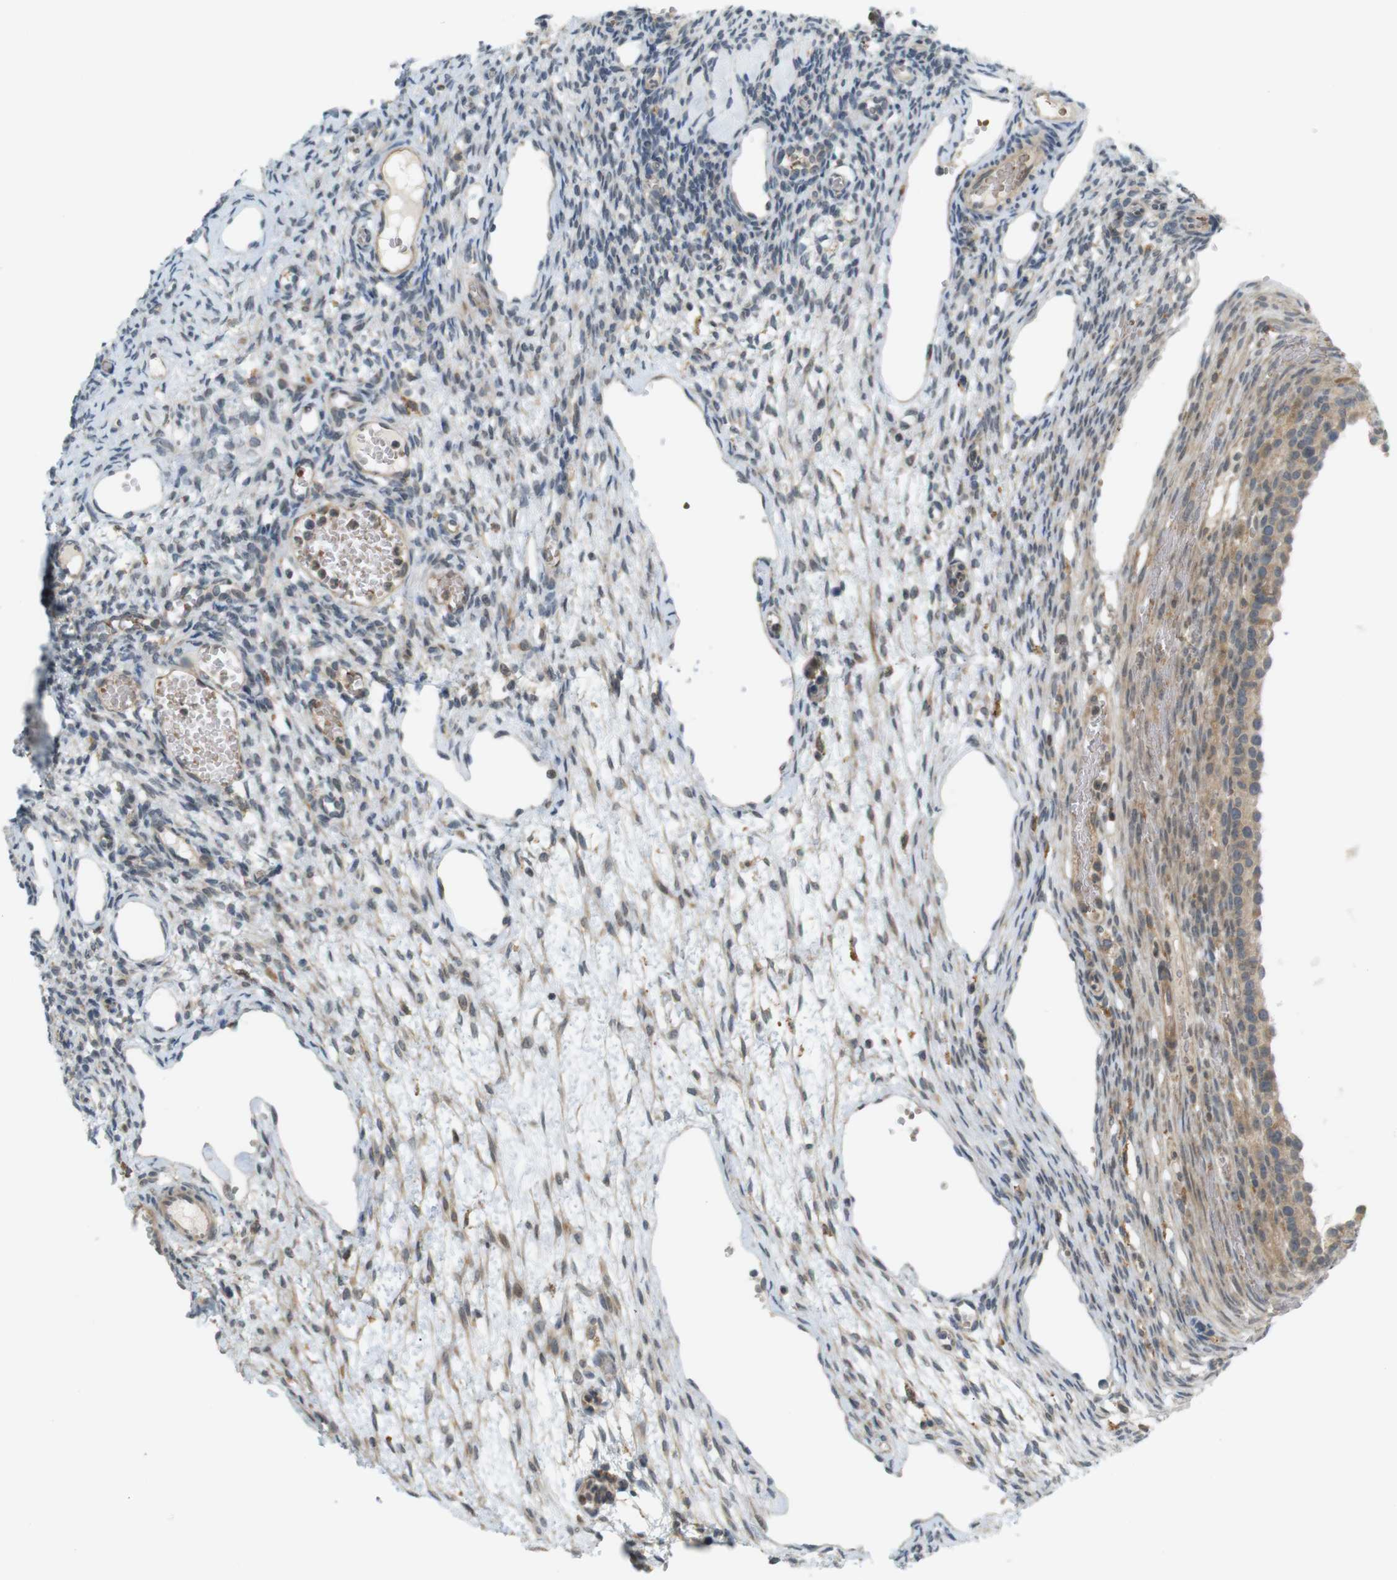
{"staining": {"intensity": "weak", "quantity": ">75%", "location": "cytoplasmic/membranous"}, "tissue": "ovary", "cell_type": "Follicle cells", "image_type": "normal", "snomed": [{"axis": "morphology", "description": "Normal tissue, NOS"}, {"axis": "topography", "description": "Ovary"}], "caption": "Immunohistochemistry micrograph of benign ovary: human ovary stained using immunohistochemistry demonstrates low levels of weak protein expression localized specifically in the cytoplasmic/membranous of follicle cells, appearing as a cytoplasmic/membranous brown color.", "gene": "SOCS6", "patient": {"sex": "female", "age": 33}}